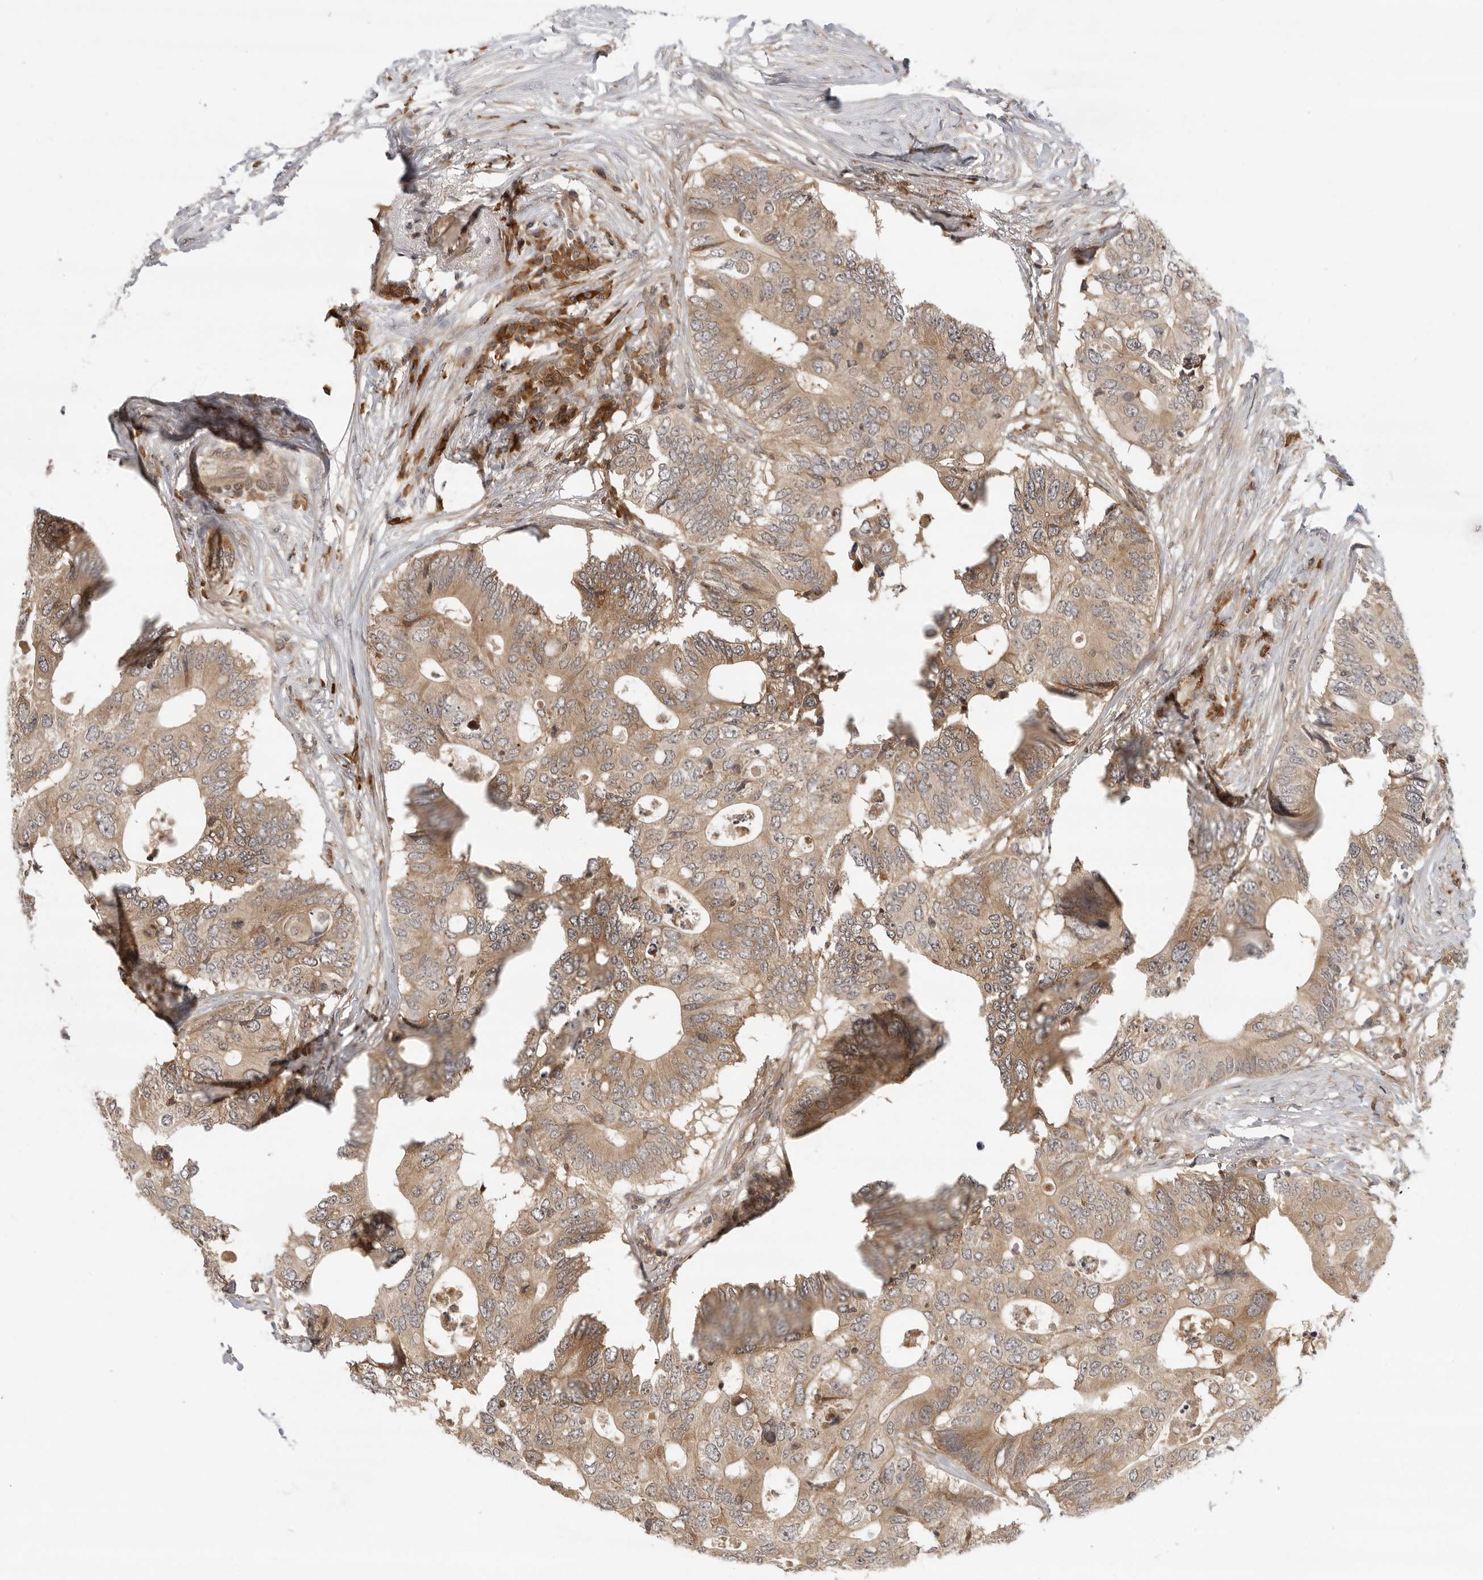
{"staining": {"intensity": "moderate", "quantity": ">75%", "location": "cytoplasmic/membranous"}, "tissue": "colorectal cancer", "cell_type": "Tumor cells", "image_type": "cancer", "snomed": [{"axis": "morphology", "description": "Adenocarcinoma, NOS"}, {"axis": "topography", "description": "Colon"}], "caption": "Human colorectal cancer (adenocarcinoma) stained for a protein (brown) exhibits moderate cytoplasmic/membranous positive positivity in about >75% of tumor cells.", "gene": "PRRC2A", "patient": {"sex": "male", "age": 71}}